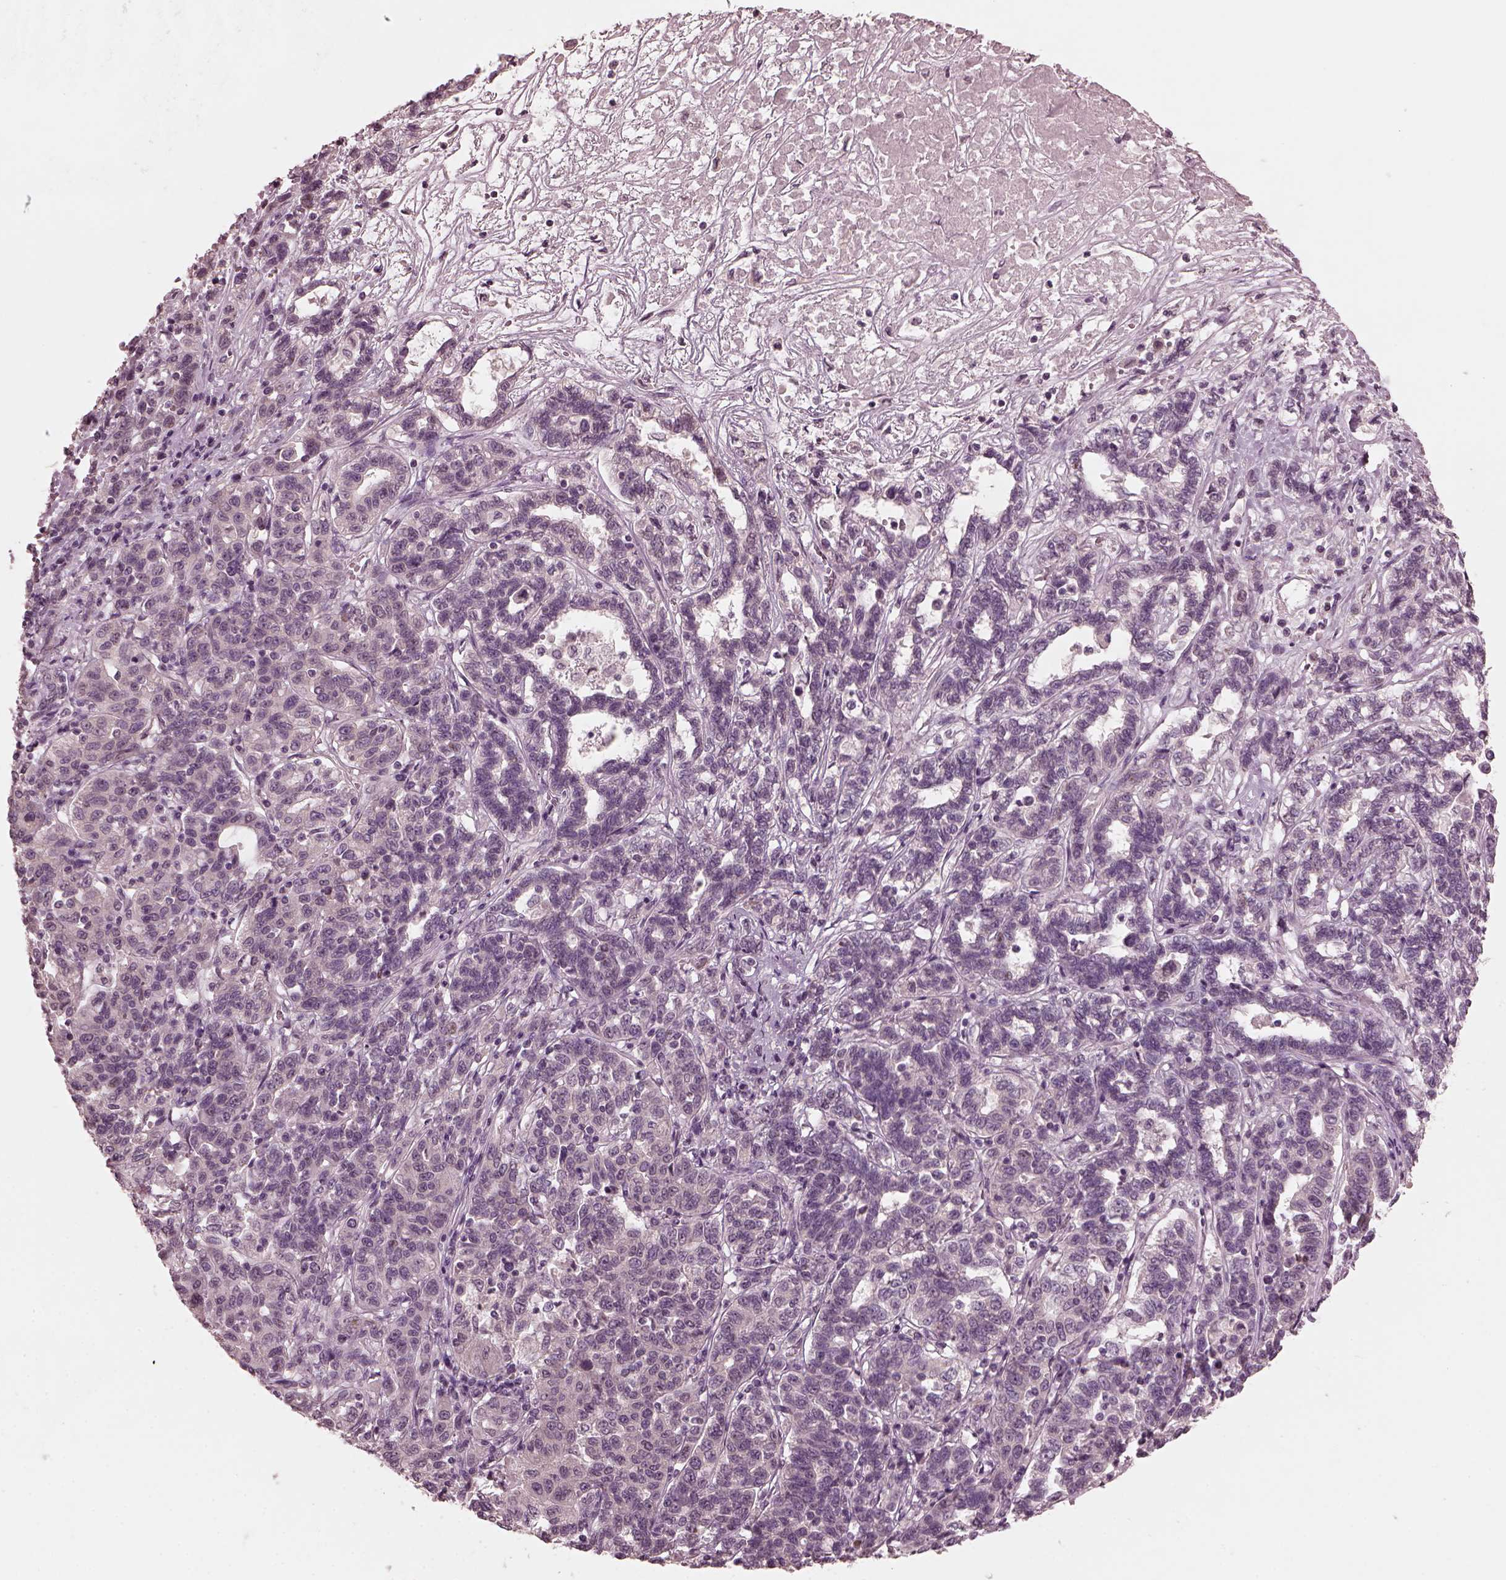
{"staining": {"intensity": "negative", "quantity": "none", "location": "none"}, "tissue": "liver cancer", "cell_type": "Tumor cells", "image_type": "cancer", "snomed": [{"axis": "morphology", "description": "Adenocarcinoma, NOS"}, {"axis": "morphology", "description": "Cholangiocarcinoma"}, {"axis": "topography", "description": "Liver"}], "caption": "An image of human liver cholangiocarcinoma is negative for staining in tumor cells.", "gene": "RGS7", "patient": {"sex": "male", "age": 64}}